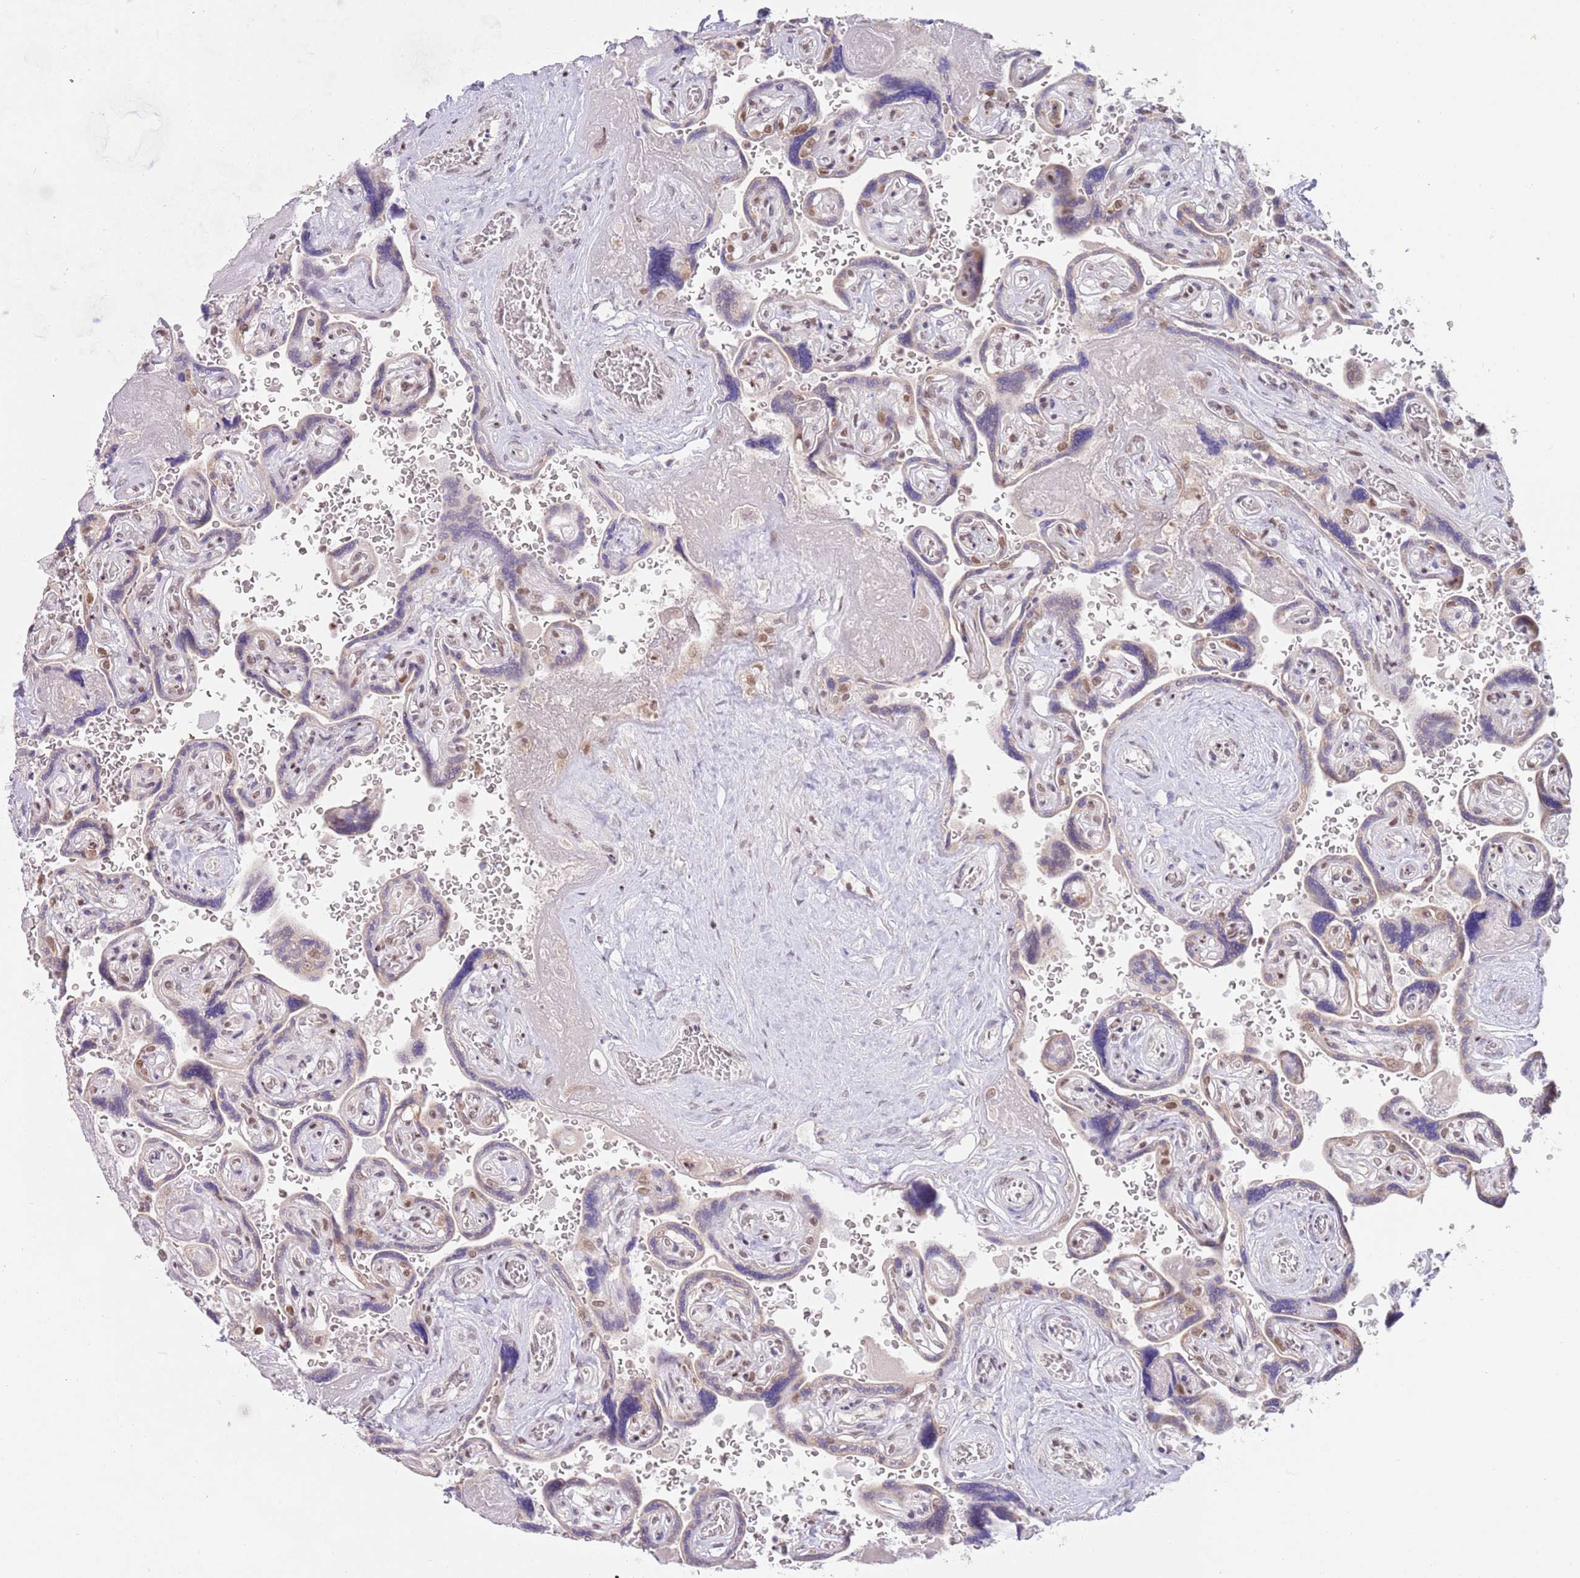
{"staining": {"intensity": "moderate", "quantity": ">75%", "location": "cytoplasmic/membranous"}, "tissue": "placenta", "cell_type": "Decidual cells", "image_type": "normal", "snomed": [{"axis": "morphology", "description": "Normal tissue, NOS"}, {"axis": "topography", "description": "Placenta"}], "caption": "Placenta was stained to show a protein in brown. There is medium levels of moderate cytoplasmic/membranous staining in approximately >75% of decidual cells. (DAB (3,3'-diaminobenzidine) IHC with brightfield microscopy, high magnification).", "gene": "TIMM13", "patient": {"sex": "female", "age": 32}}